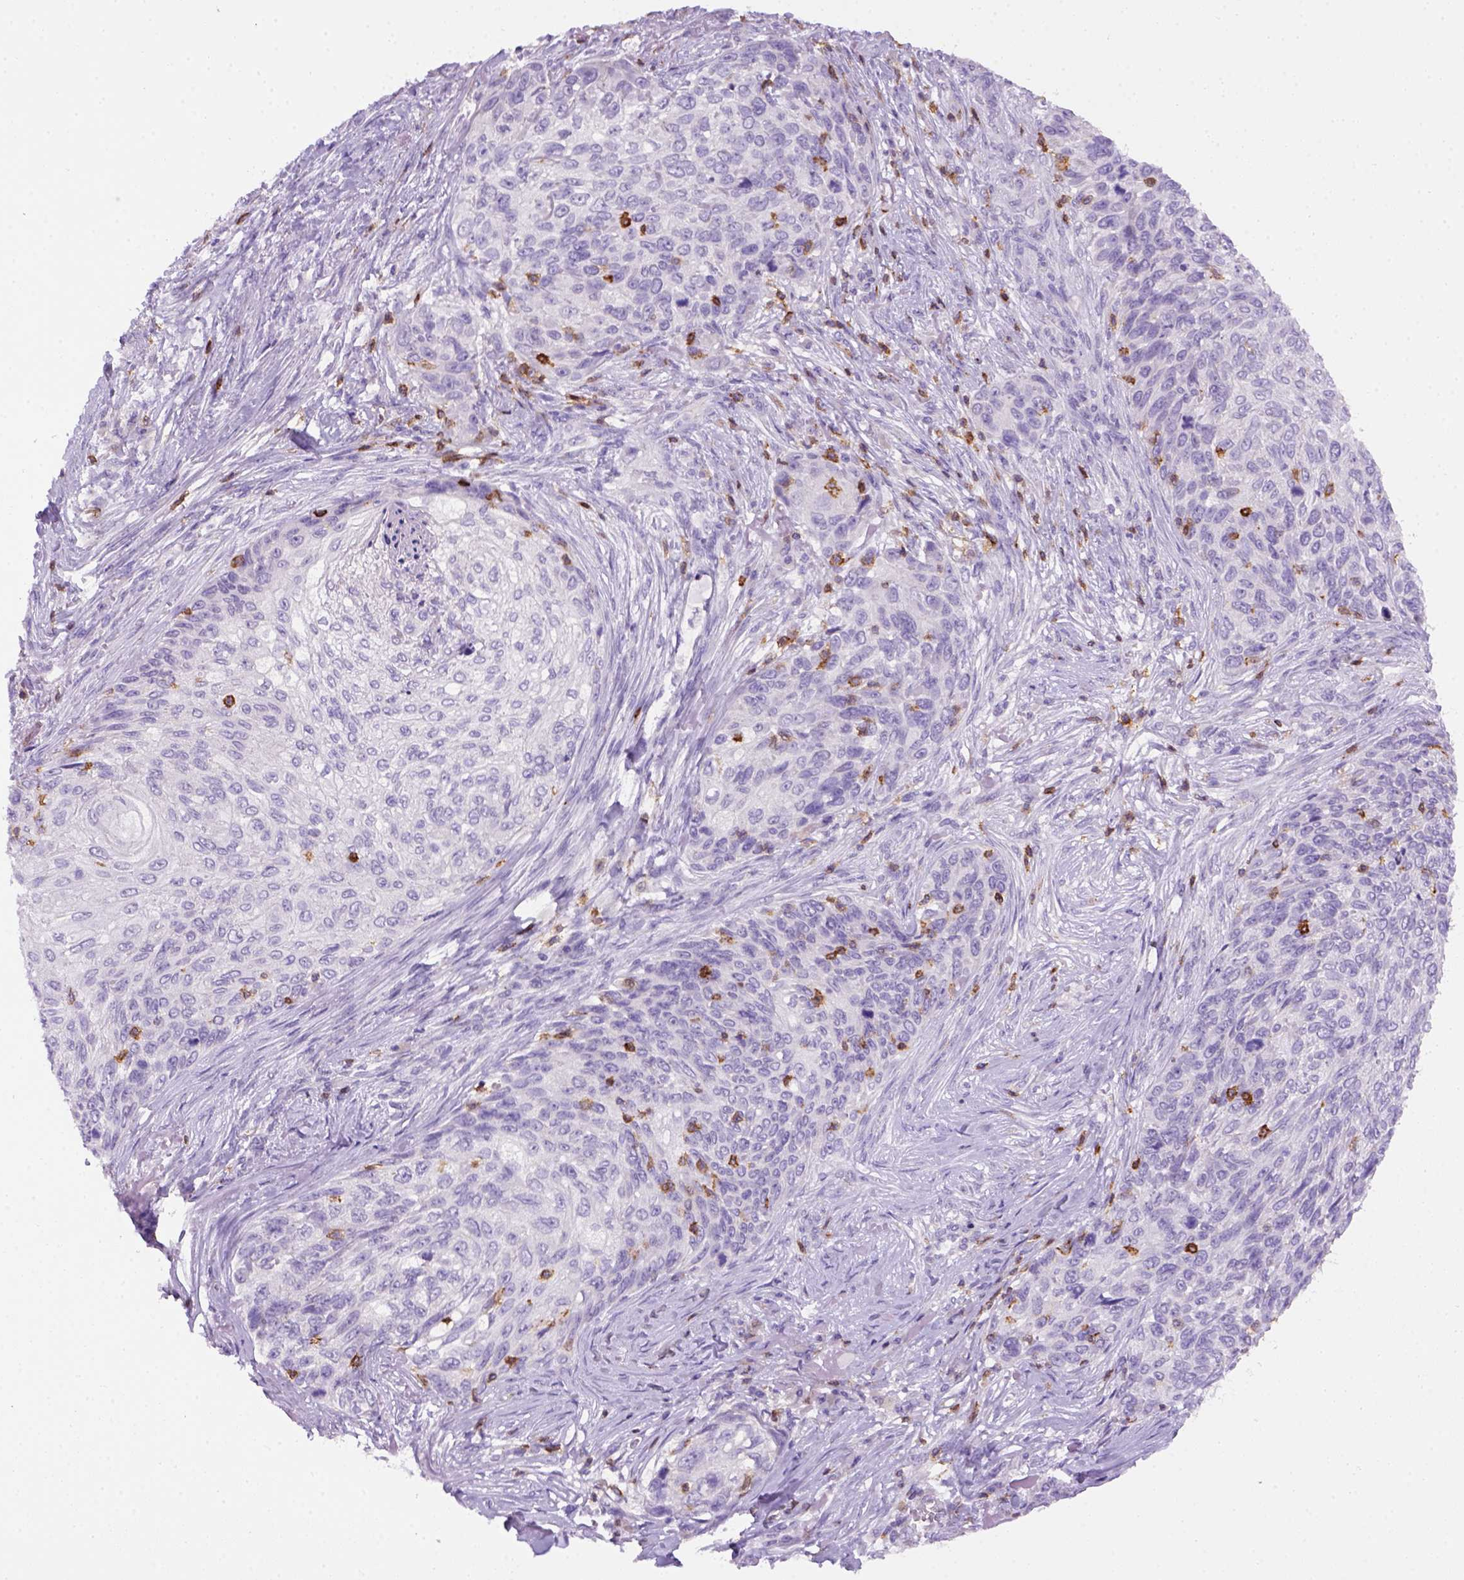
{"staining": {"intensity": "negative", "quantity": "none", "location": "none"}, "tissue": "skin cancer", "cell_type": "Tumor cells", "image_type": "cancer", "snomed": [{"axis": "morphology", "description": "Squamous cell carcinoma, NOS"}, {"axis": "topography", "description": "Skin"}], "caption": "Skin cancer (squamous cell carcinoma) was stained to show a protein in brown. There is no significant staining in tumor cells. (Immunohistochemistry (ihc), brightfield microscopy, high magnification).", "gene": "CD3E", "patient": {"sex": "male", "age": 92}}